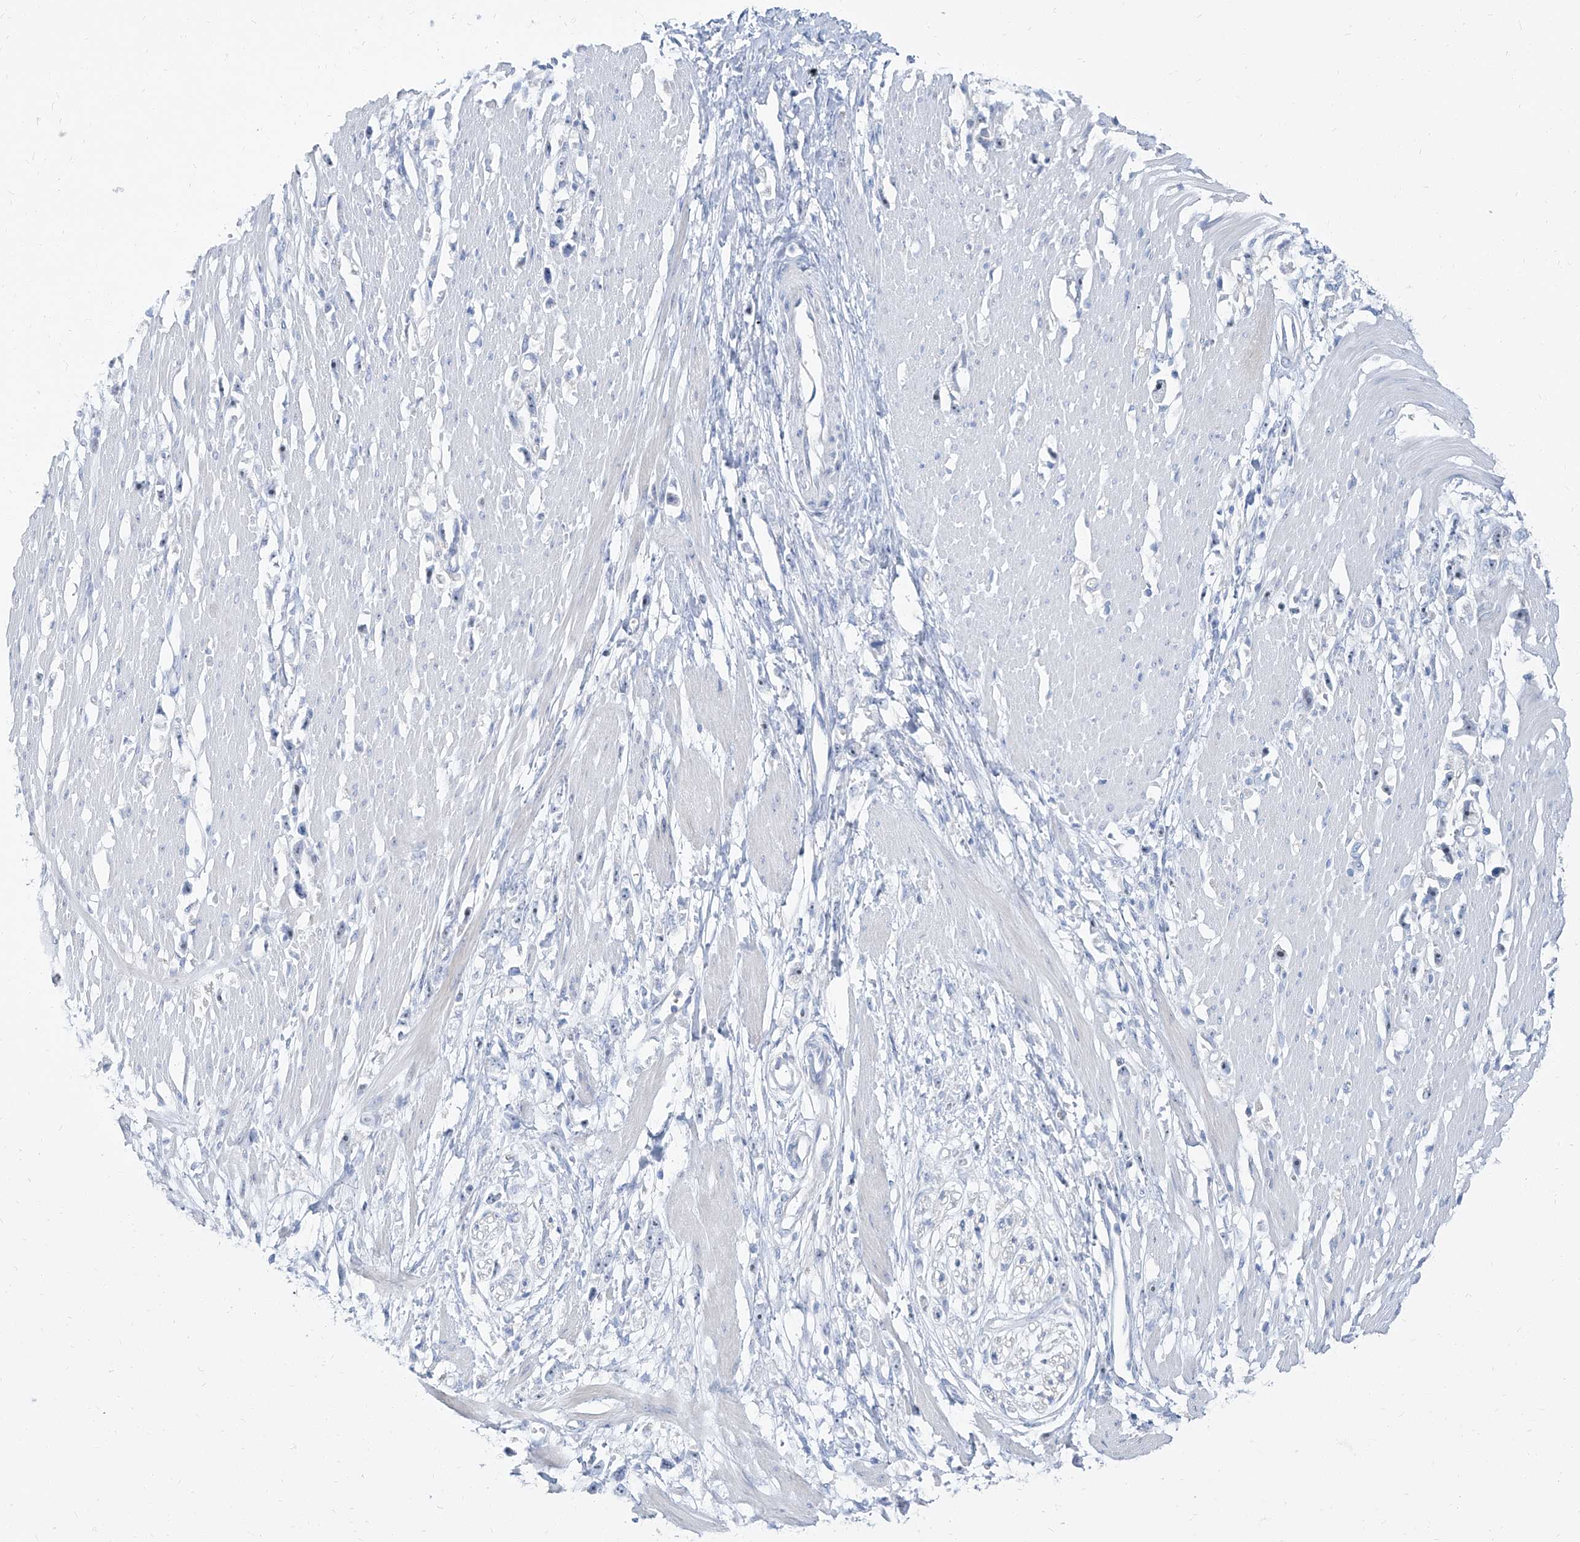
{"staining": {"intensity": "negative", "quantity": "none", "location": "none"}, "tissue": "stomach cancer", "cell_type": "Tumor cells", "image_type": "cancer", "snomed": [{"axis": "morphology", "description": "Adenocarcinoma, NOS"}, {"axis": "topography", "description": "Stomach"}], "caption": "Immunohistochemical staining of stomach adenocarcinoma exhibits no significant expression in tumor cells.", "gene": "TXLNB", "patient": {"sex": "female", "age": 59}}